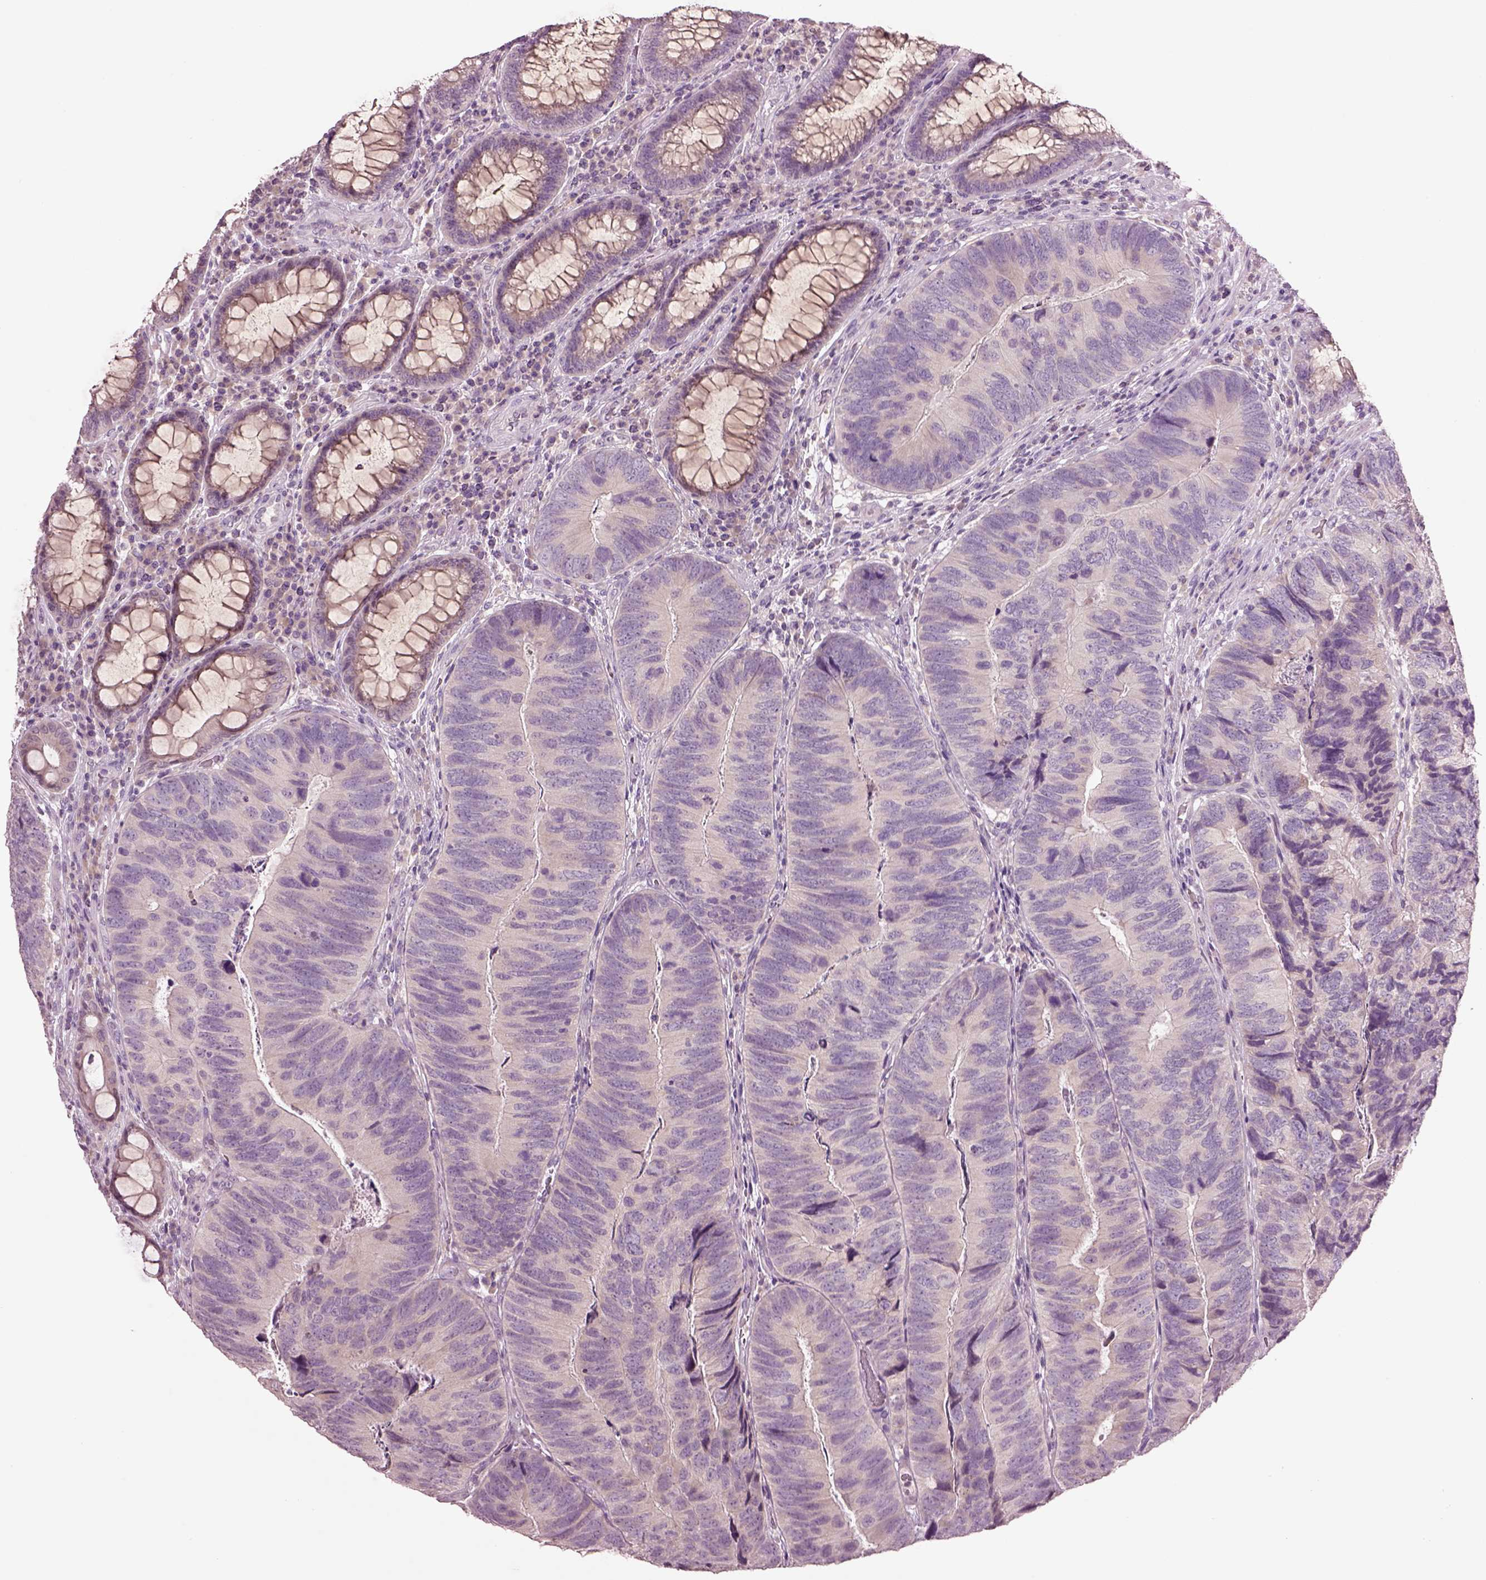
{"staining": {"intensity": "negative", "quantity": "none", "location": "none"}, "tissue": "colorectal cancer", "cell_type": "Tumor cells", "image_type": "cancer", "snomed": [{"axis": "morphology", "description": "Adenocarcinoma, NOS"}, {"axis": "topography", "description": "Colon"}], "caption": "Immunohistochemistry histopathology image of human colorectal adenocarcinoma stained for a protein (brown), which demonstrates no positivity in tumor cells.", "gene": "CLPSL1", "patient": {"sex": "female", "age": 67}}